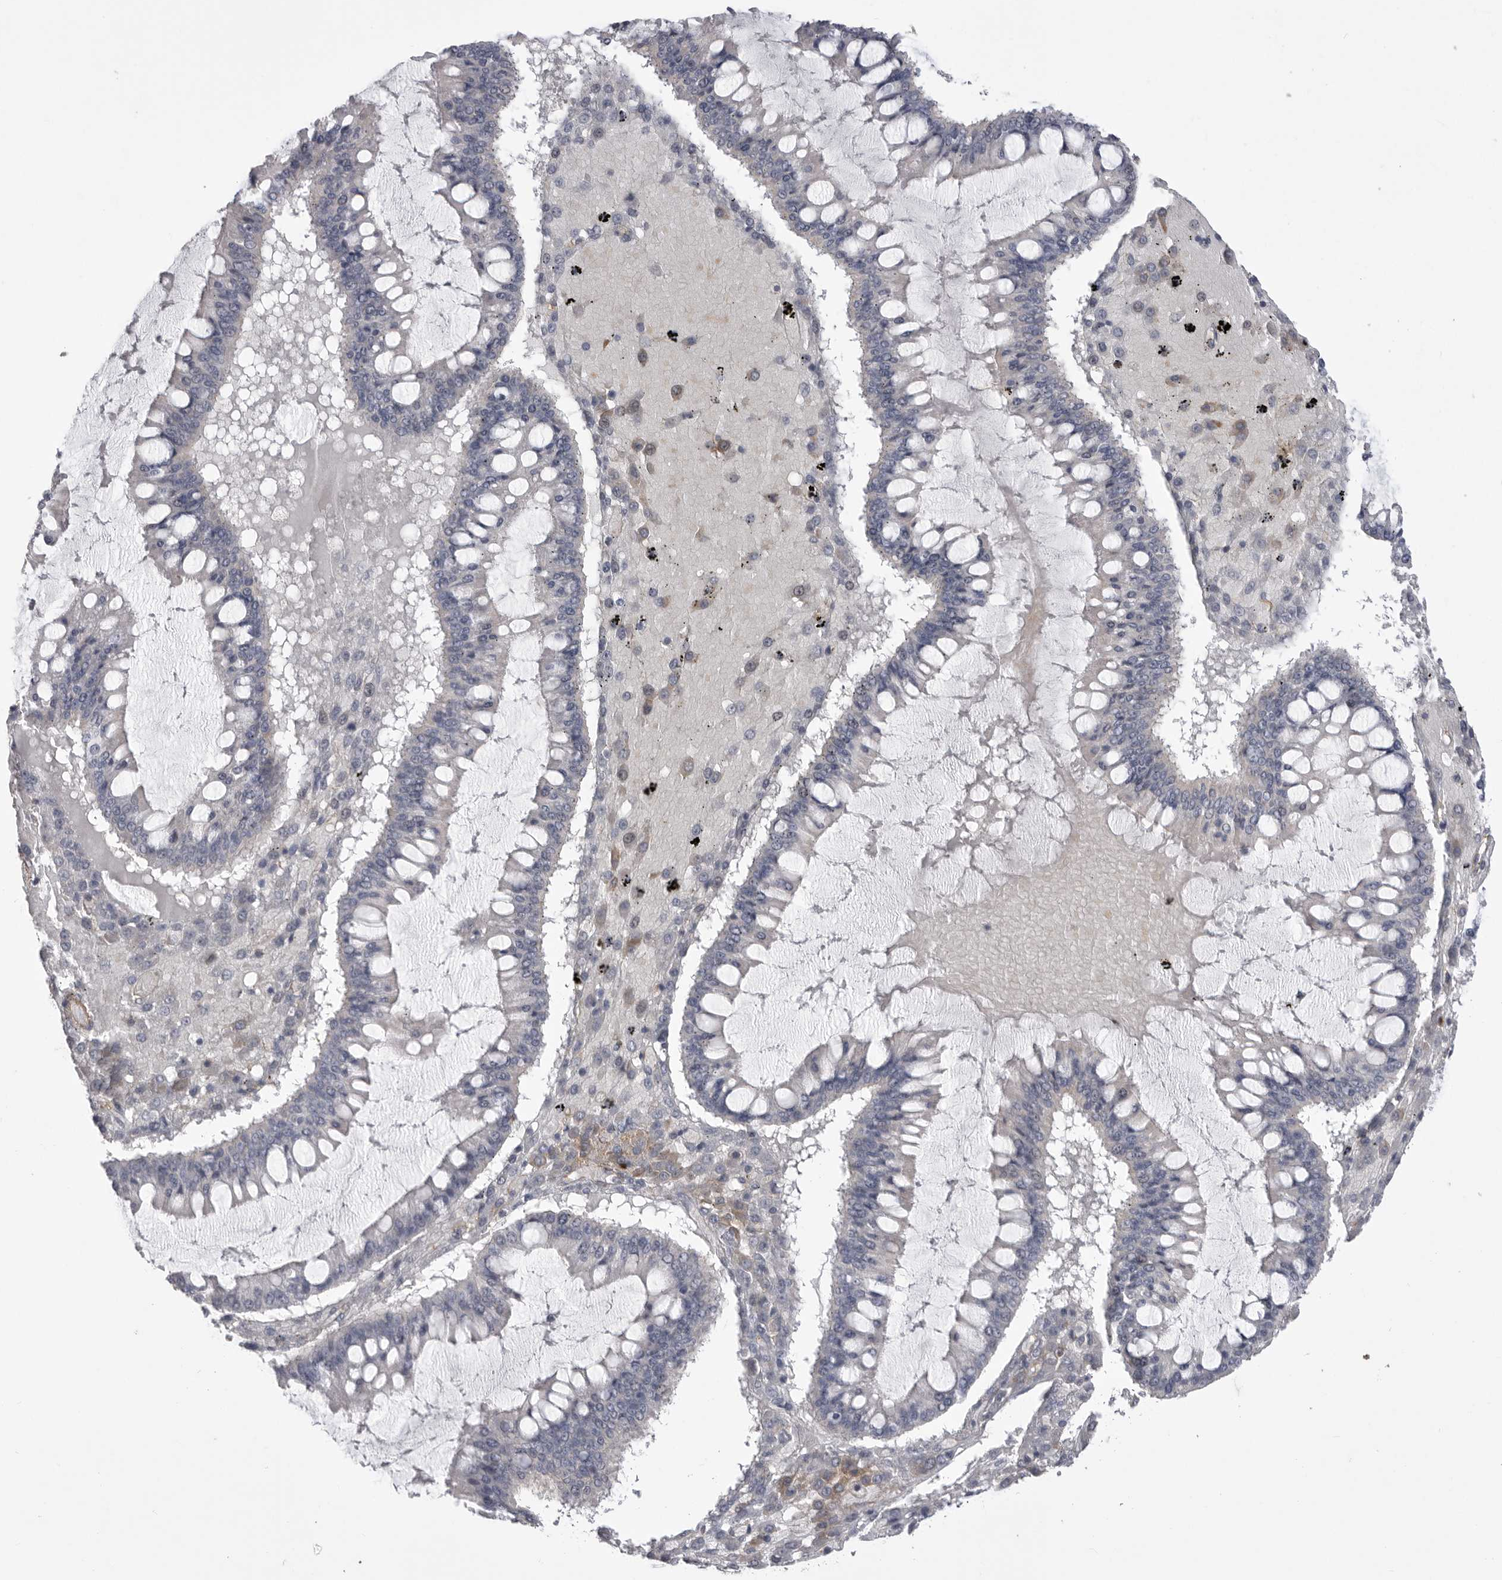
{"staining": {"intensity": "negative", "quantity": "none", "location": "none"}, "tissue": "ovarian cancer", "cell_type": "Tumor cells", "image_type": "cancer", "snomed": [{"axis": "morphology", "description": "Cystadenocarcinoma, mucinous, NOS"}, {"axis": "topography", "description": "Ovary"}], "caption": "The histopathology image exhibits no significant staining in tumor cells of ovarian cancer.", "gene": "SIGLEC10", "patient": {"sex": "female", "age": 73}}